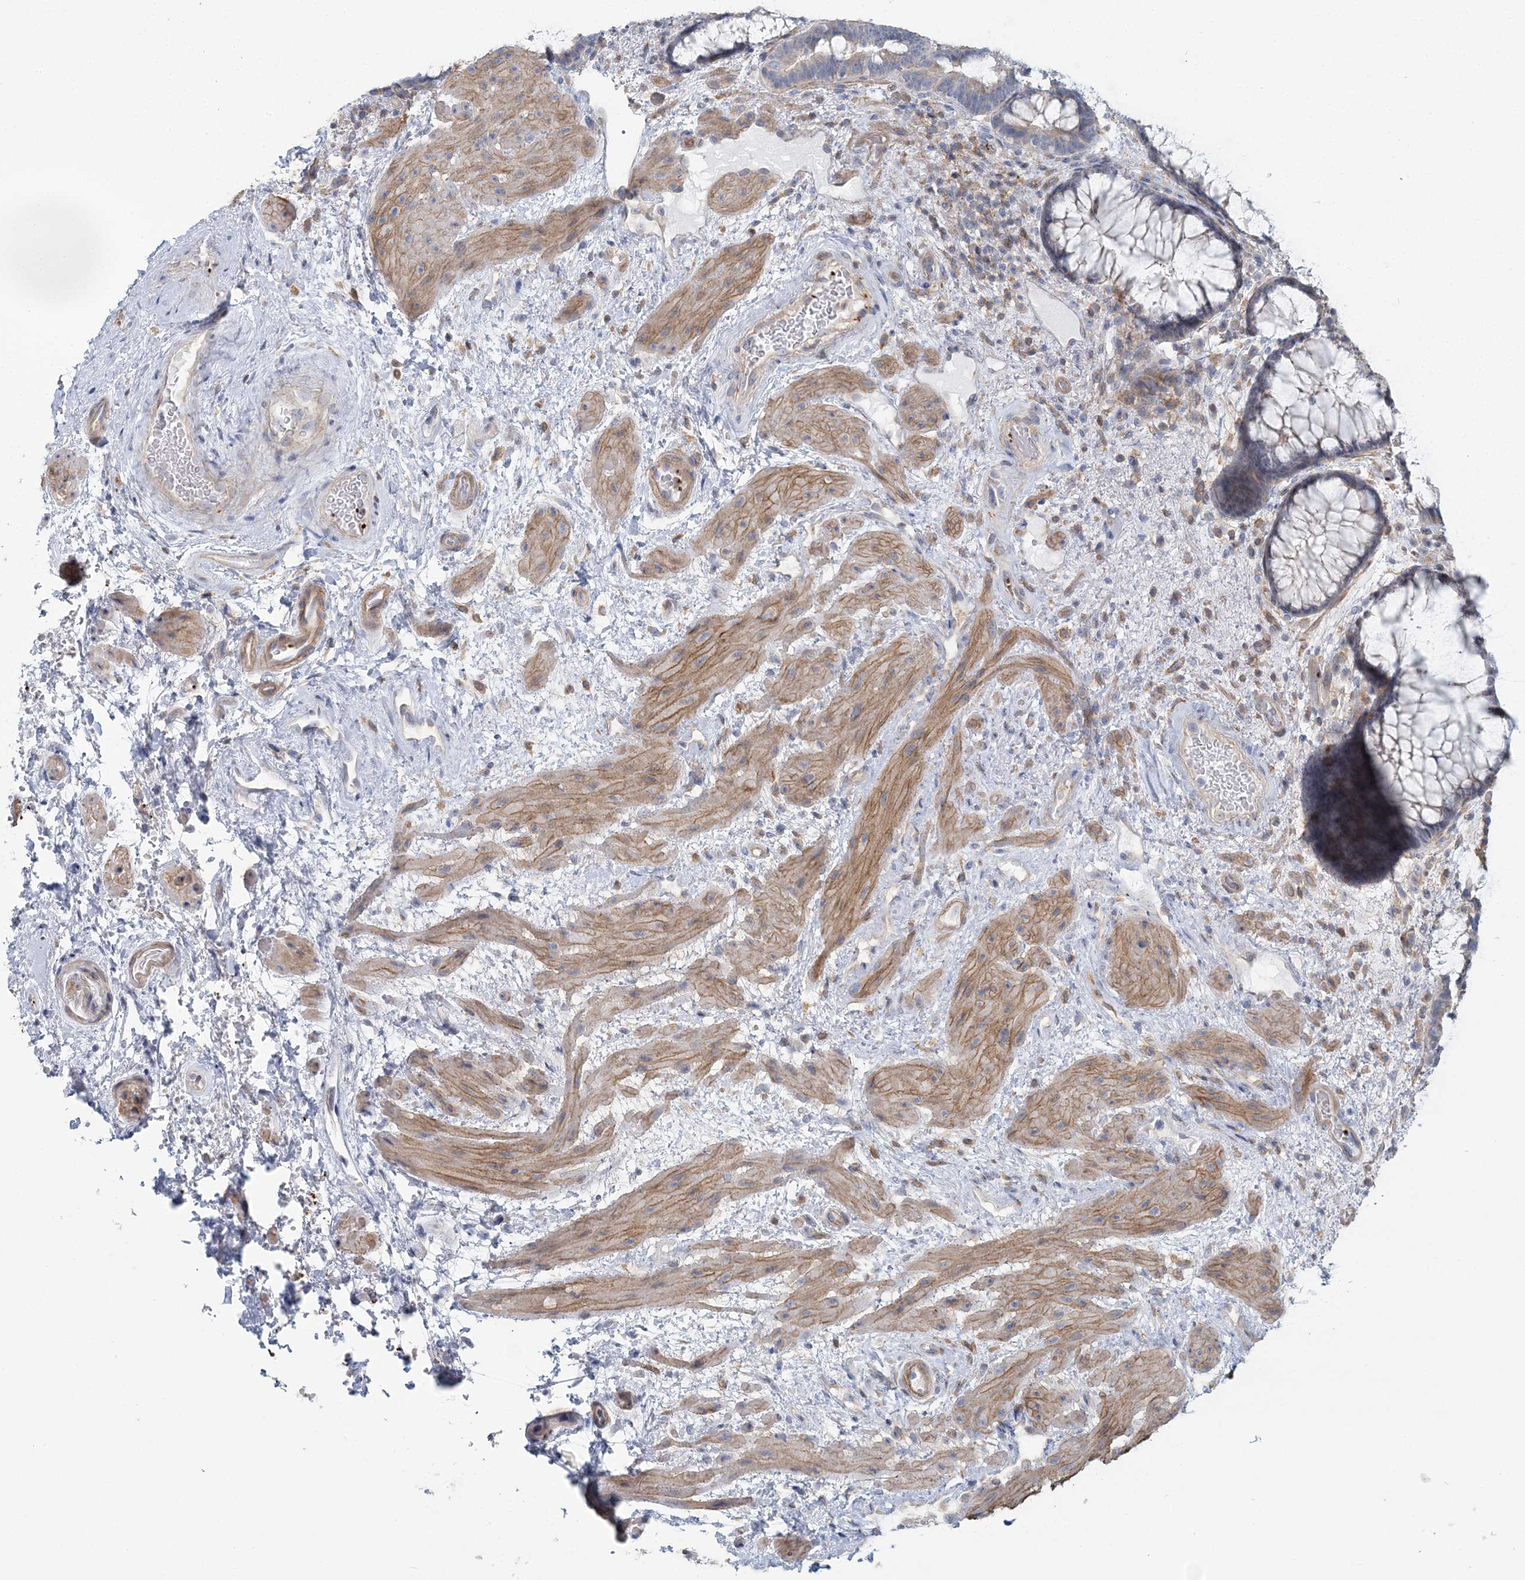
{"staining": {"intensity": "weak", "quantity": "<25%", "location": "cytoplasmic/membranous"}, "tissue": "rectum", "cell_type": "Glandular cells", "image_type": "normal", "snomed": [{"axis": "morphology", "description": "Normal tissue, NOS"}, {"axis": "topography", "description": "Rectum"}], "caption": "High magnification brightfield microscopy of benign rectum stained with DAB (3,3'-diaminobenzidine) (brown) and counterstained with hematoxylin (blue): glandular cells show no significant staining.", "gene": "CUEDC2", "patient": {"sex": "male", "age": 51}}